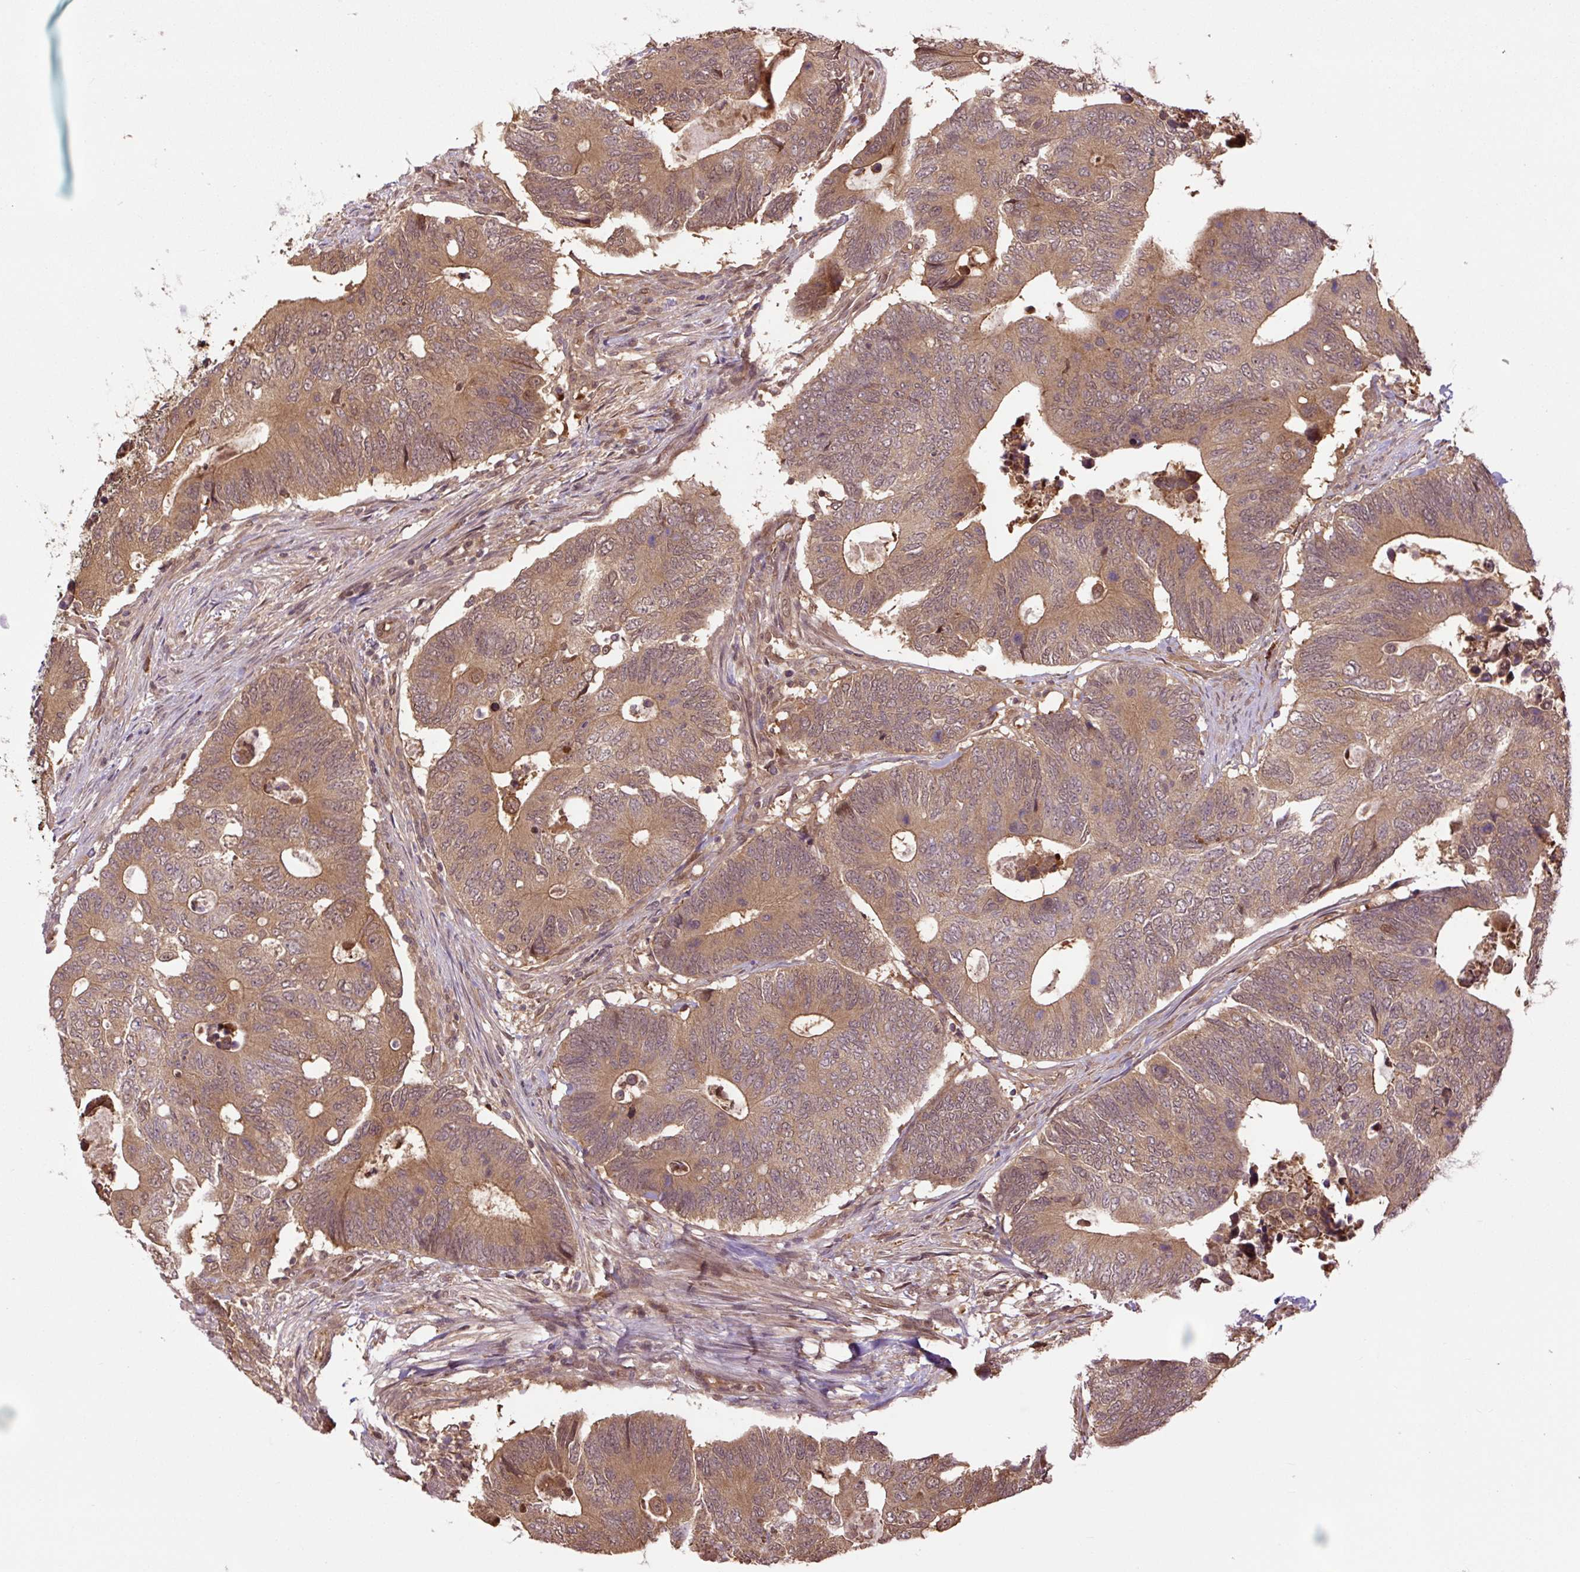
{"staining": {"intensity": "moderate", "quantity": ">75%", "location": "cytoplasmic/membranous"}, "tissue": "colorectal cancer", "cell_type": "Tumor cells", "image_type": "cancer", "snomed": [{"axis": "morphology", "description": "Adenocarcinoma, NOS"}, {"axis": "topography", "description": "Colon"}], "caption": "This is an image of IHC staining of adenocarcinoma (colorectal), which shows moderate expression in the cytoplasmic/membranous of tumor cells.", "gene": "TPT1", "patient": {"sex": "male", "age": 87}}